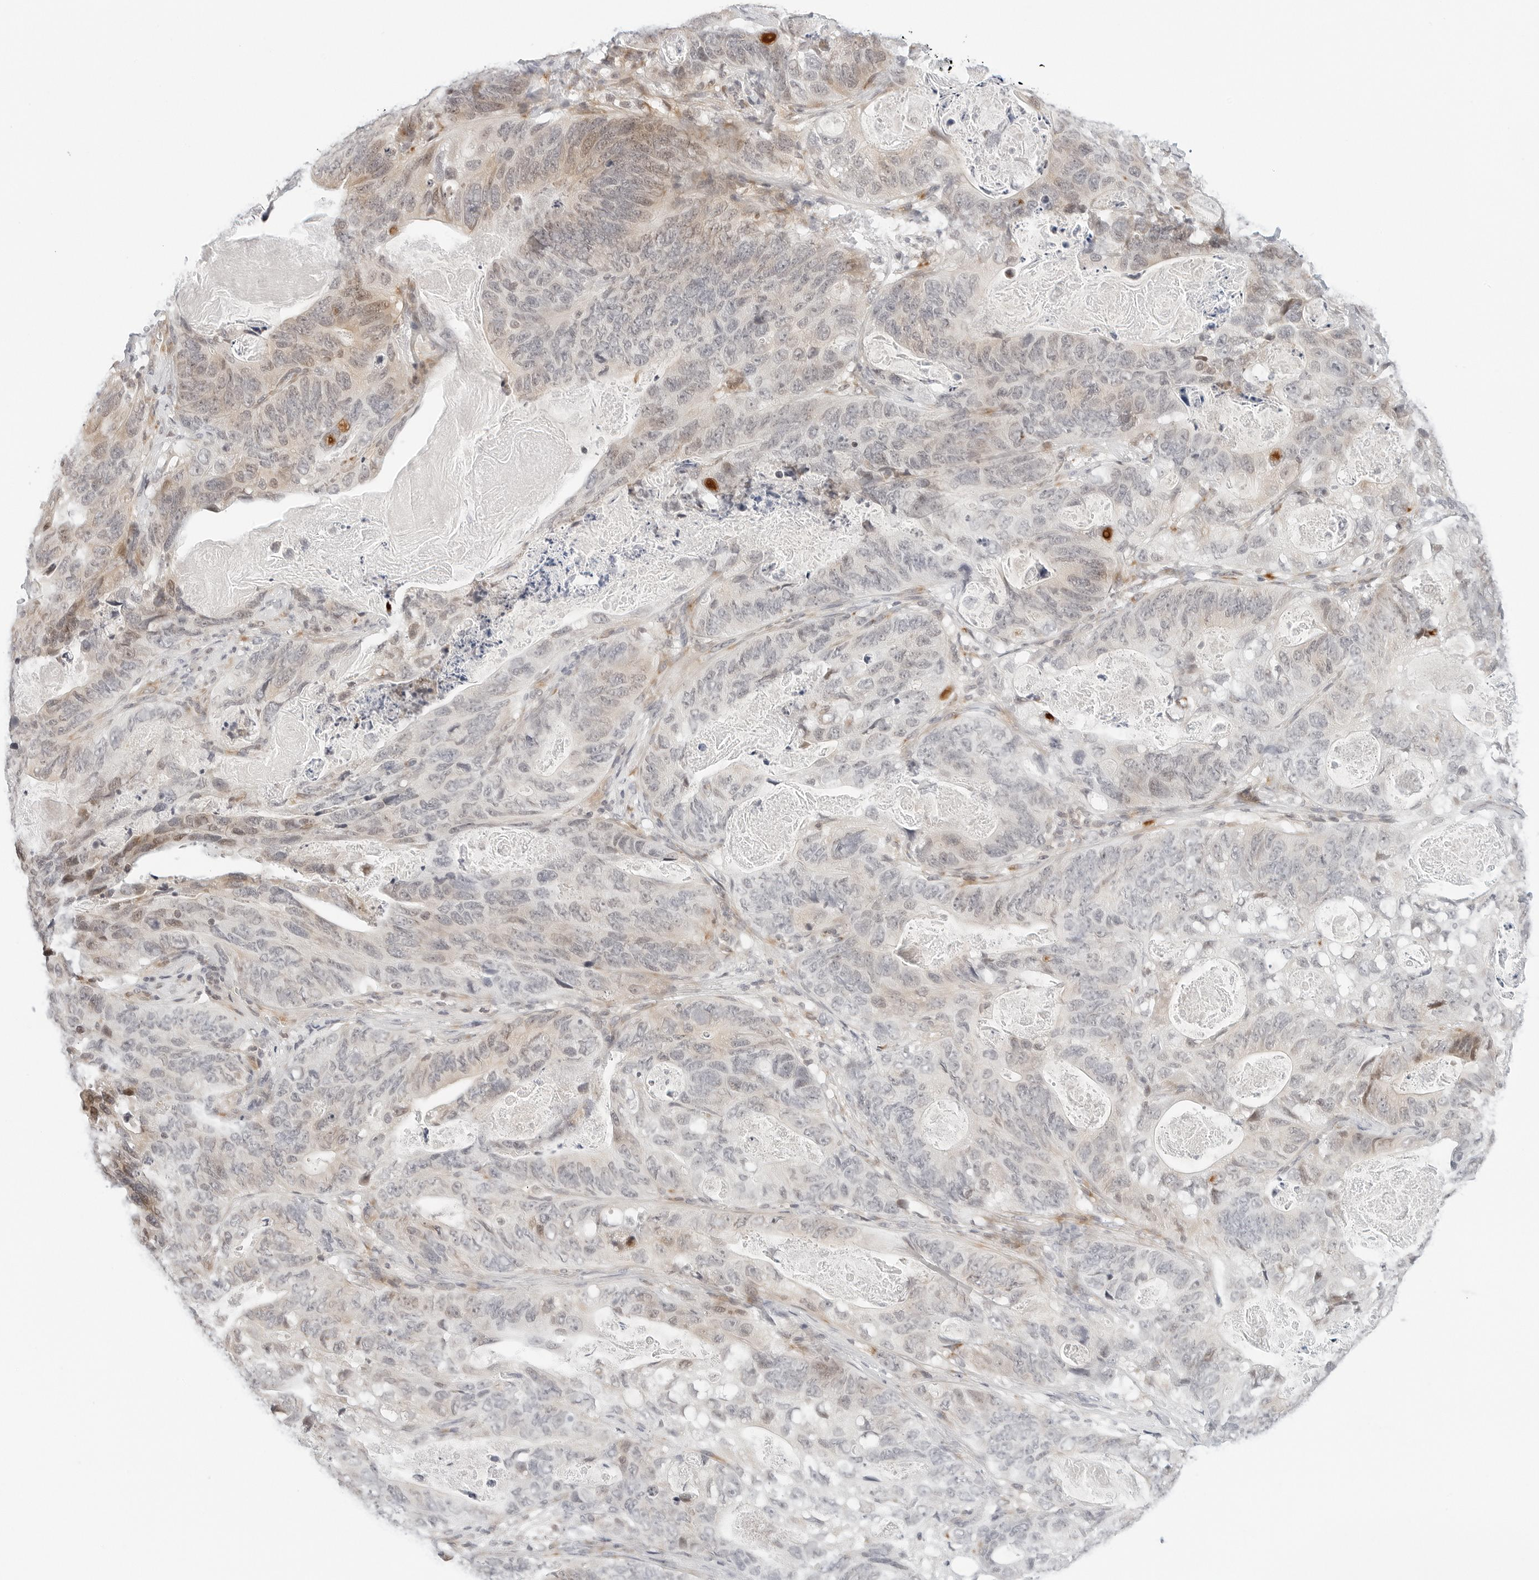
{"staining": {"intensity": "weak", "quantity": "<25%", "location": "cytoplasmic/membranous"}, "tissue": "stomach cancer", "cell_type": "Tumor cells", "image_type": "cancer", "snomed": [{"axis": "morphology", "description": "Normal tissue, NOS"}, {"axis": "morphology", "description": "Adenocarcinoma, NOS"}, {"axis": "topography", "description": "Stomach"}], "caption": "Immunohistochemistry (IHC) of human stomach cancer shows no positivity in tumor cells. (DAB IHC with hematoxylin counter stain).", "gene": "PARP10", "patient": {"sex": "female", "age": 89}}